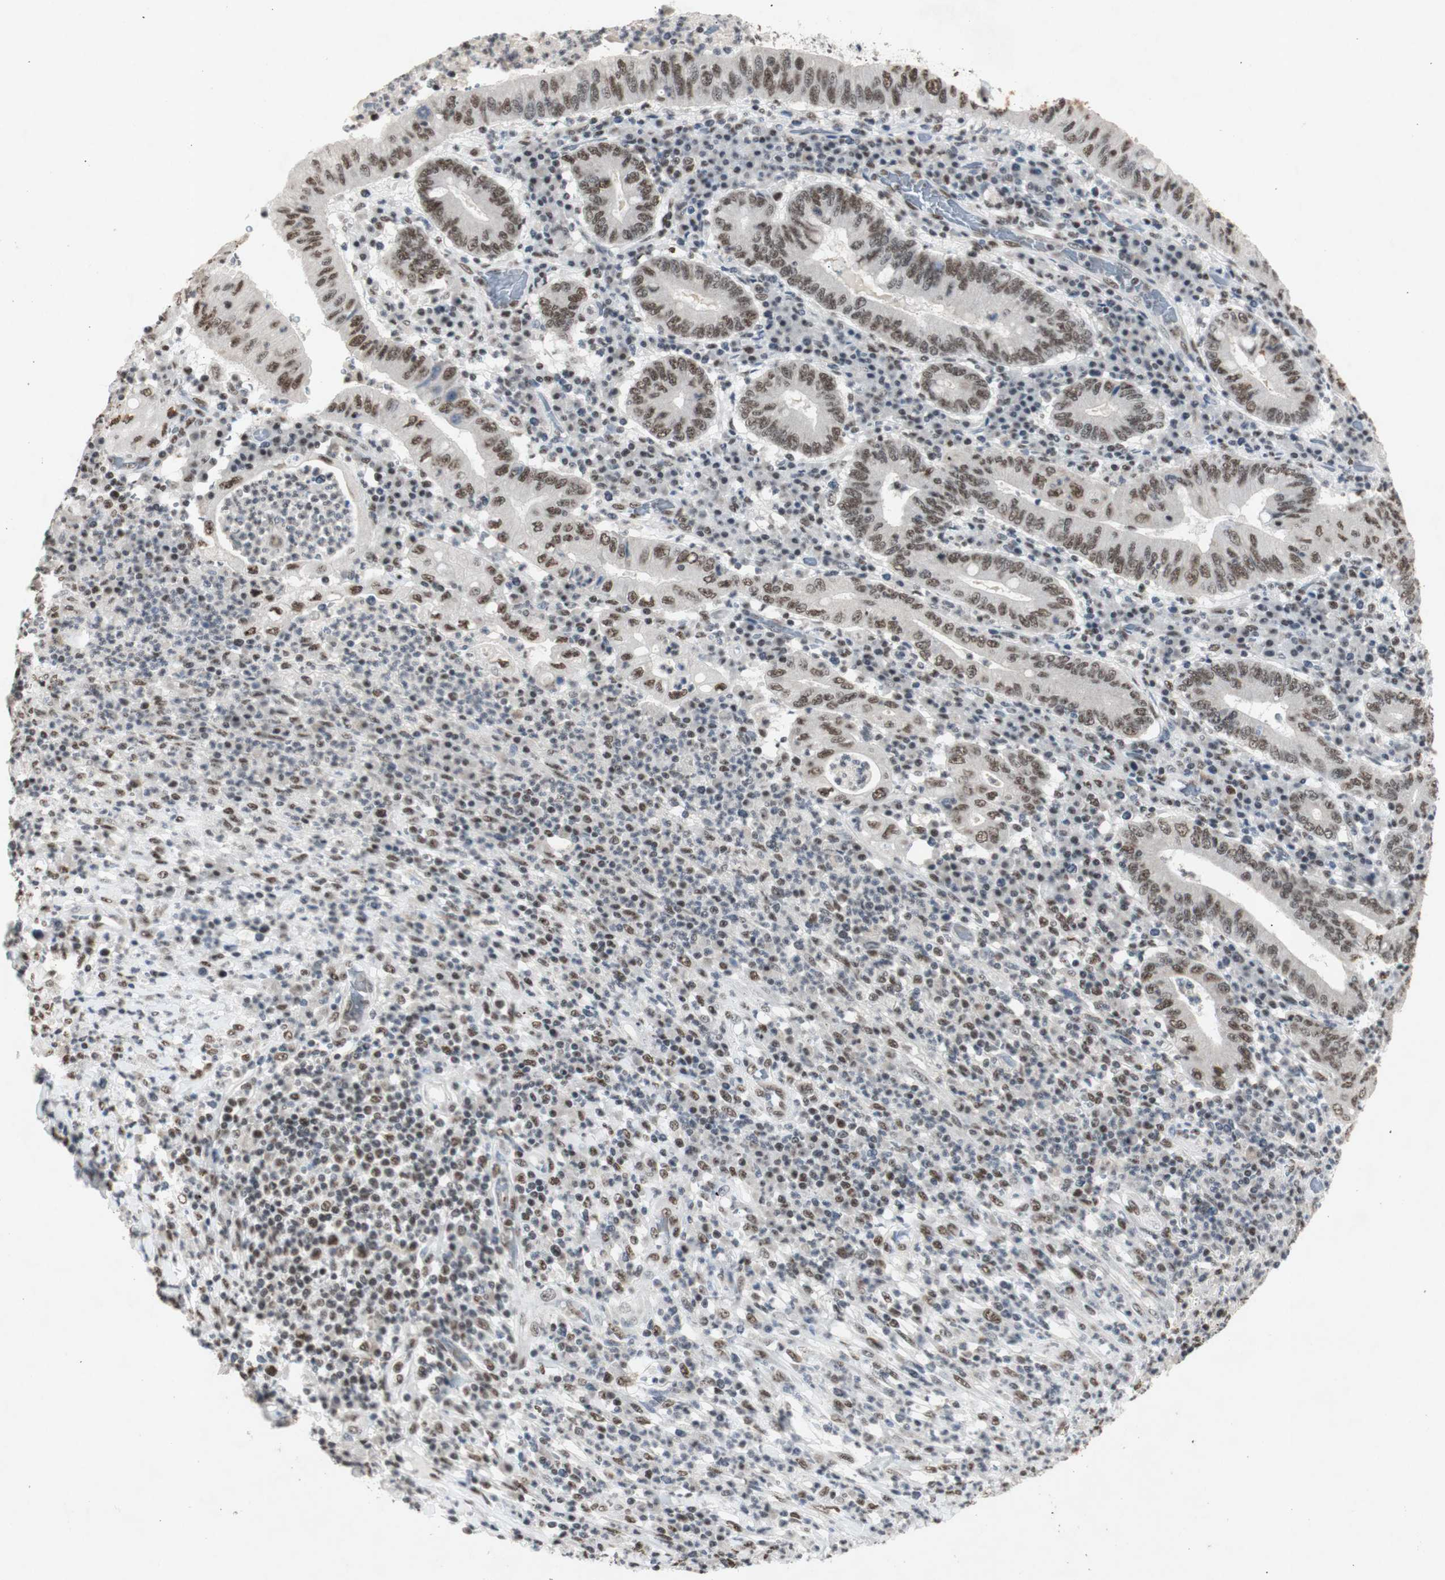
{"staining": {"intensity": "moderate", "quantity": ">75%", "location": "nuclear"}, "tissue": "stomach cancer", "cell_type": "Tumor cells", "image_type": "cancer", "snomed": [{"axis": "morphology", "description": "Normal tissue, NOS"}, {"axis": "morphology", "description": "Adenocarcinoma, NOS"}, {"axis": "topography", "description": "Esophagus"}, {"axis": "topography", "description": "Stomach, upper"}, {"axis": "topography", "description": "Peripheral nerve tissue"}], "caption": "Protein expression analysis of human adenocarcinoma (stomach) reveals moderate nuclear staining in approximately >75% of tumor cells. (brown staining indicates protein expression, while blue staining denotes nuclei).", "gene": "SNRPB", "patient": {"sex": "male", "age": 62}}